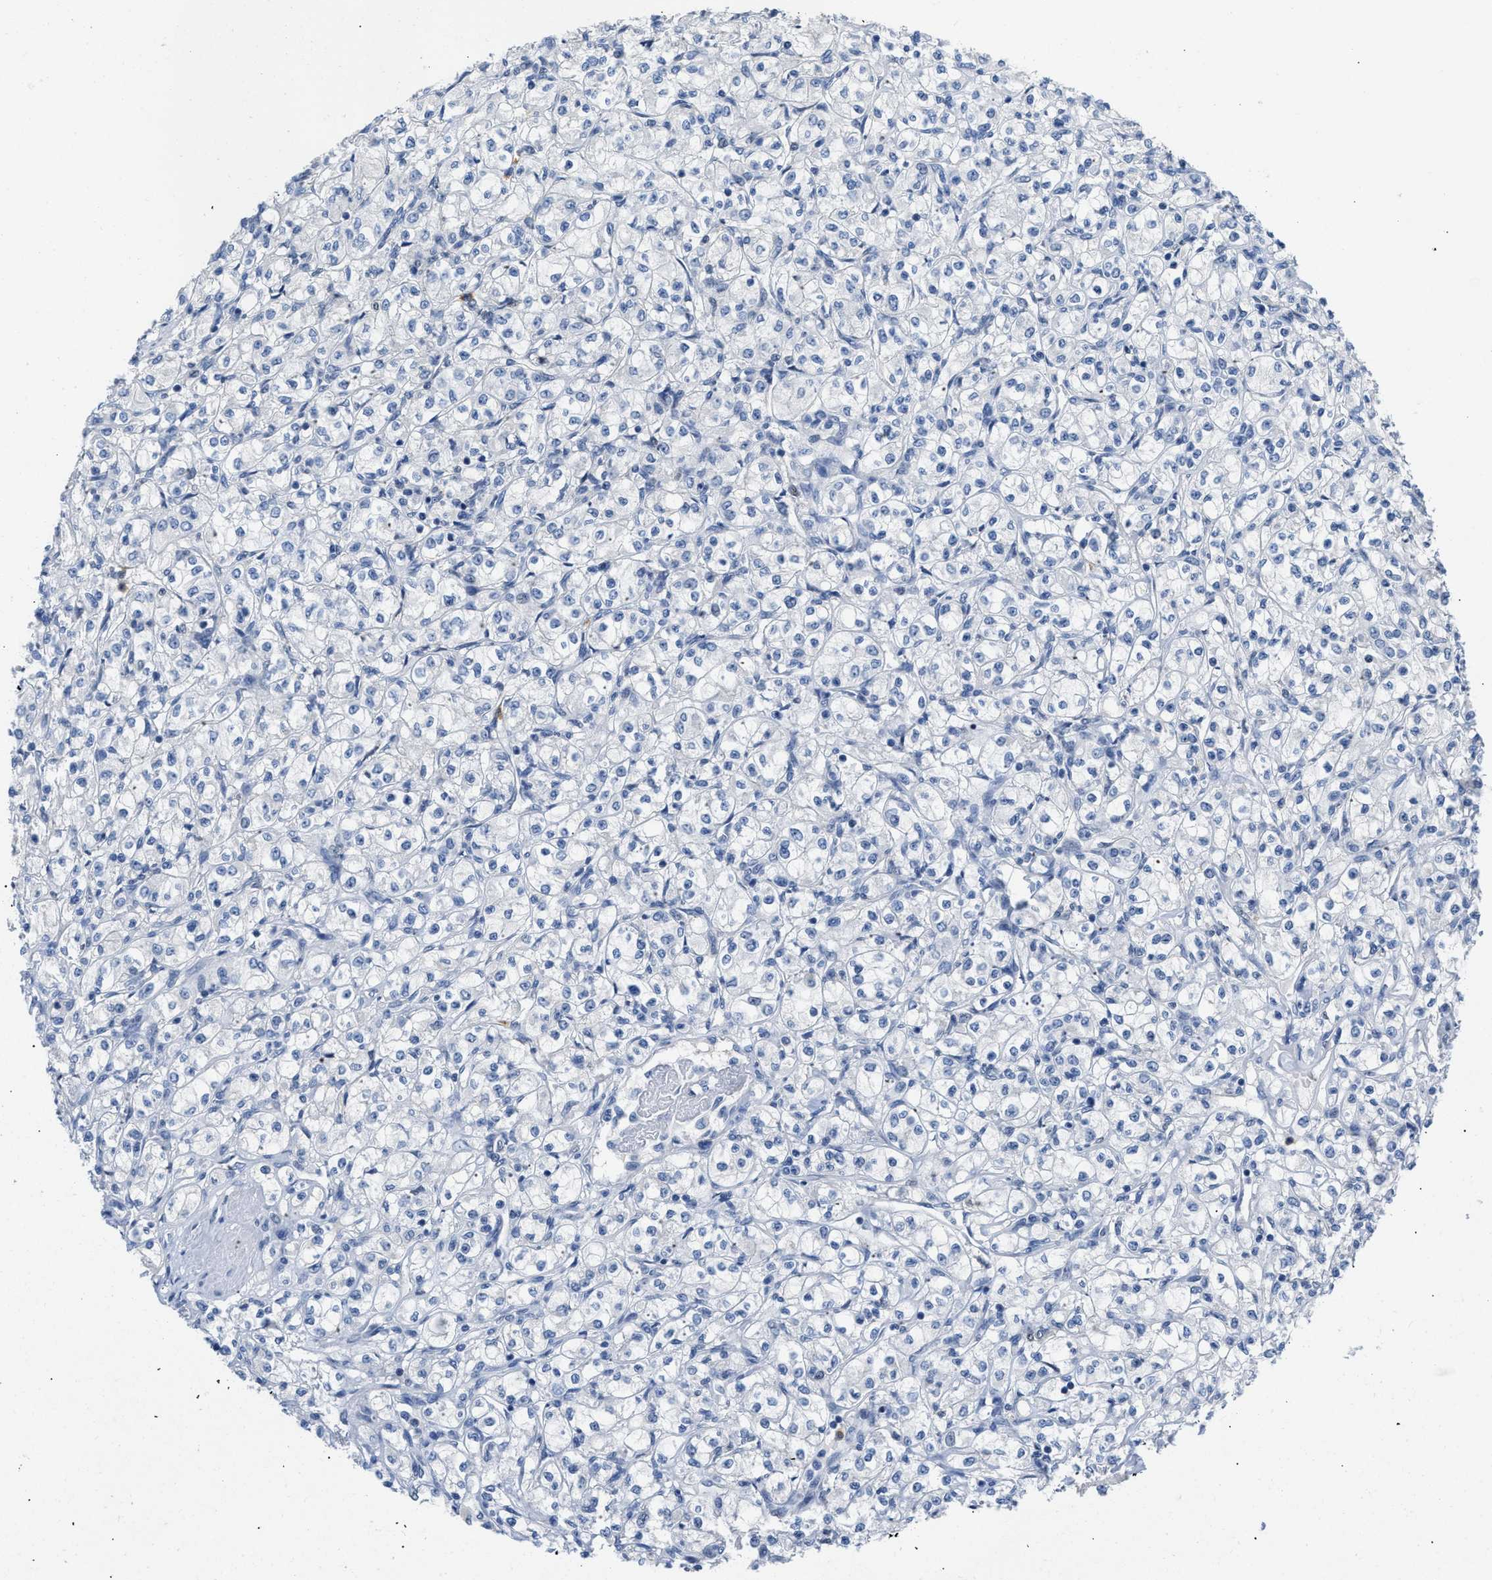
{"staining": {"intensity": "negative", "quantity": "none", "location": "none"}, "tissue": "renal cancer", "cell_type": "Tumor cells", "image_type": "cancer", "snomed": [{"axis": "morphology", "description": "Adenocarcinoma, NOS"}, {"axis": "topography", "description": "Kidney"}], "caption": "IHC micrograph of neoplastic tissue: human renal adenocarcinoma stained with DAB exhibits no significant protein staining in tumor cells. Brightfield microscopy of immunohistochemistry (IHC) stained with DAB (brown) and hematoxylin (blue), captured at high magnification.", "gene": "BOLL", "patient": {"sex": "male", "age": 77}}